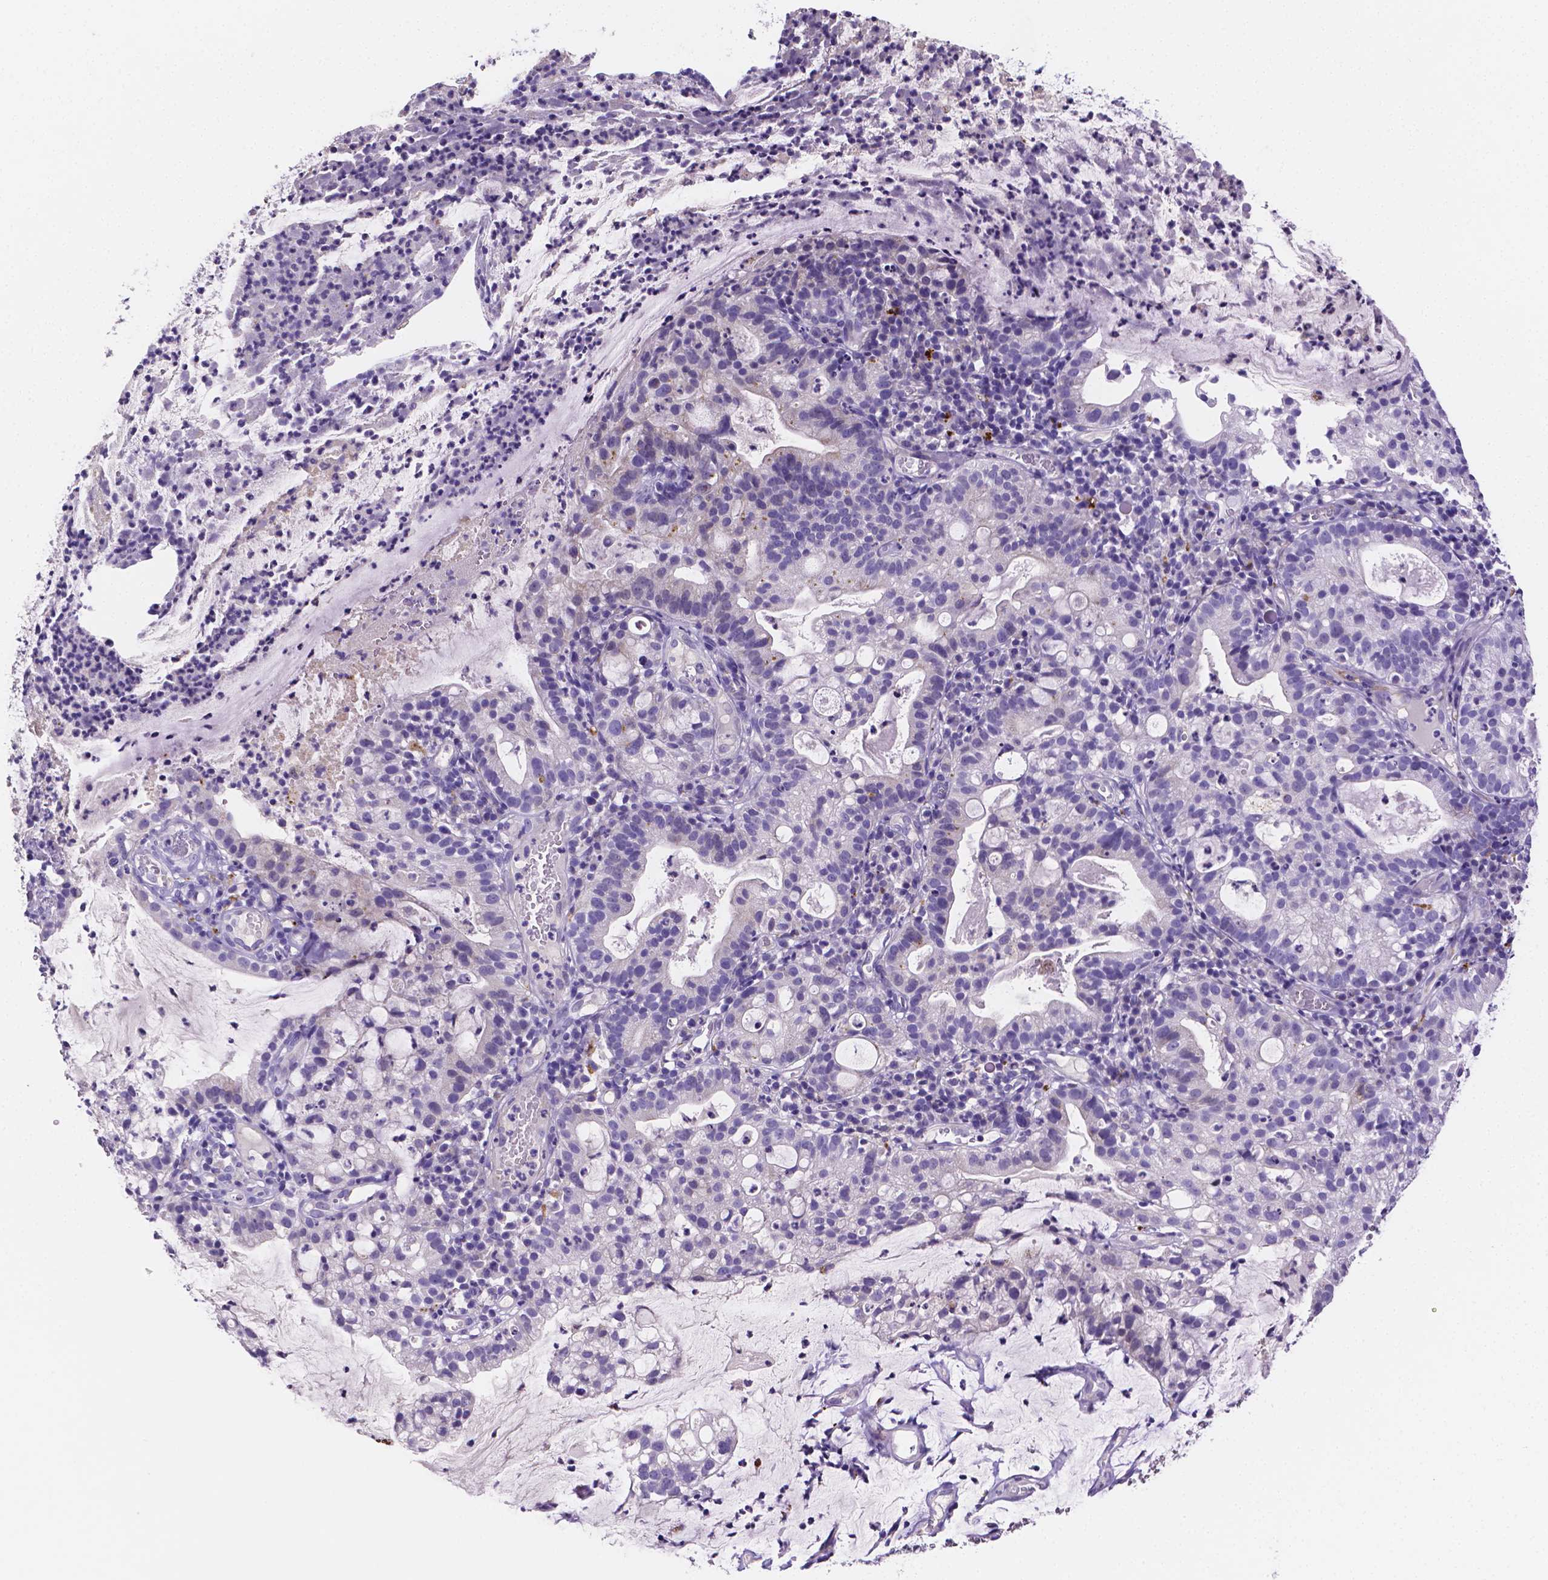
{"staining": {"intensity": "negative", "quantity": "none", "location": "none"}, "tissue": "cervical cancer", "cell_type": "Tumor cells", "image_type": "cancer", "snomed": [{"axis": "morphology", "description": "Adenocarcinoma, NOS"}, {"axis": "topography", "description": "Cervix"}], "caption": "The histopathology image shows no staining of tumor cells in cervical cancer. (Stains: DAB (3,3'-diaminobenzidine) immunohistochemistry with hematoxylin counter stain, Microscopy: brightfield microscopy at high magnification).", "gene": "NRGN", "patient": {"sex": "female", "age": 41}}